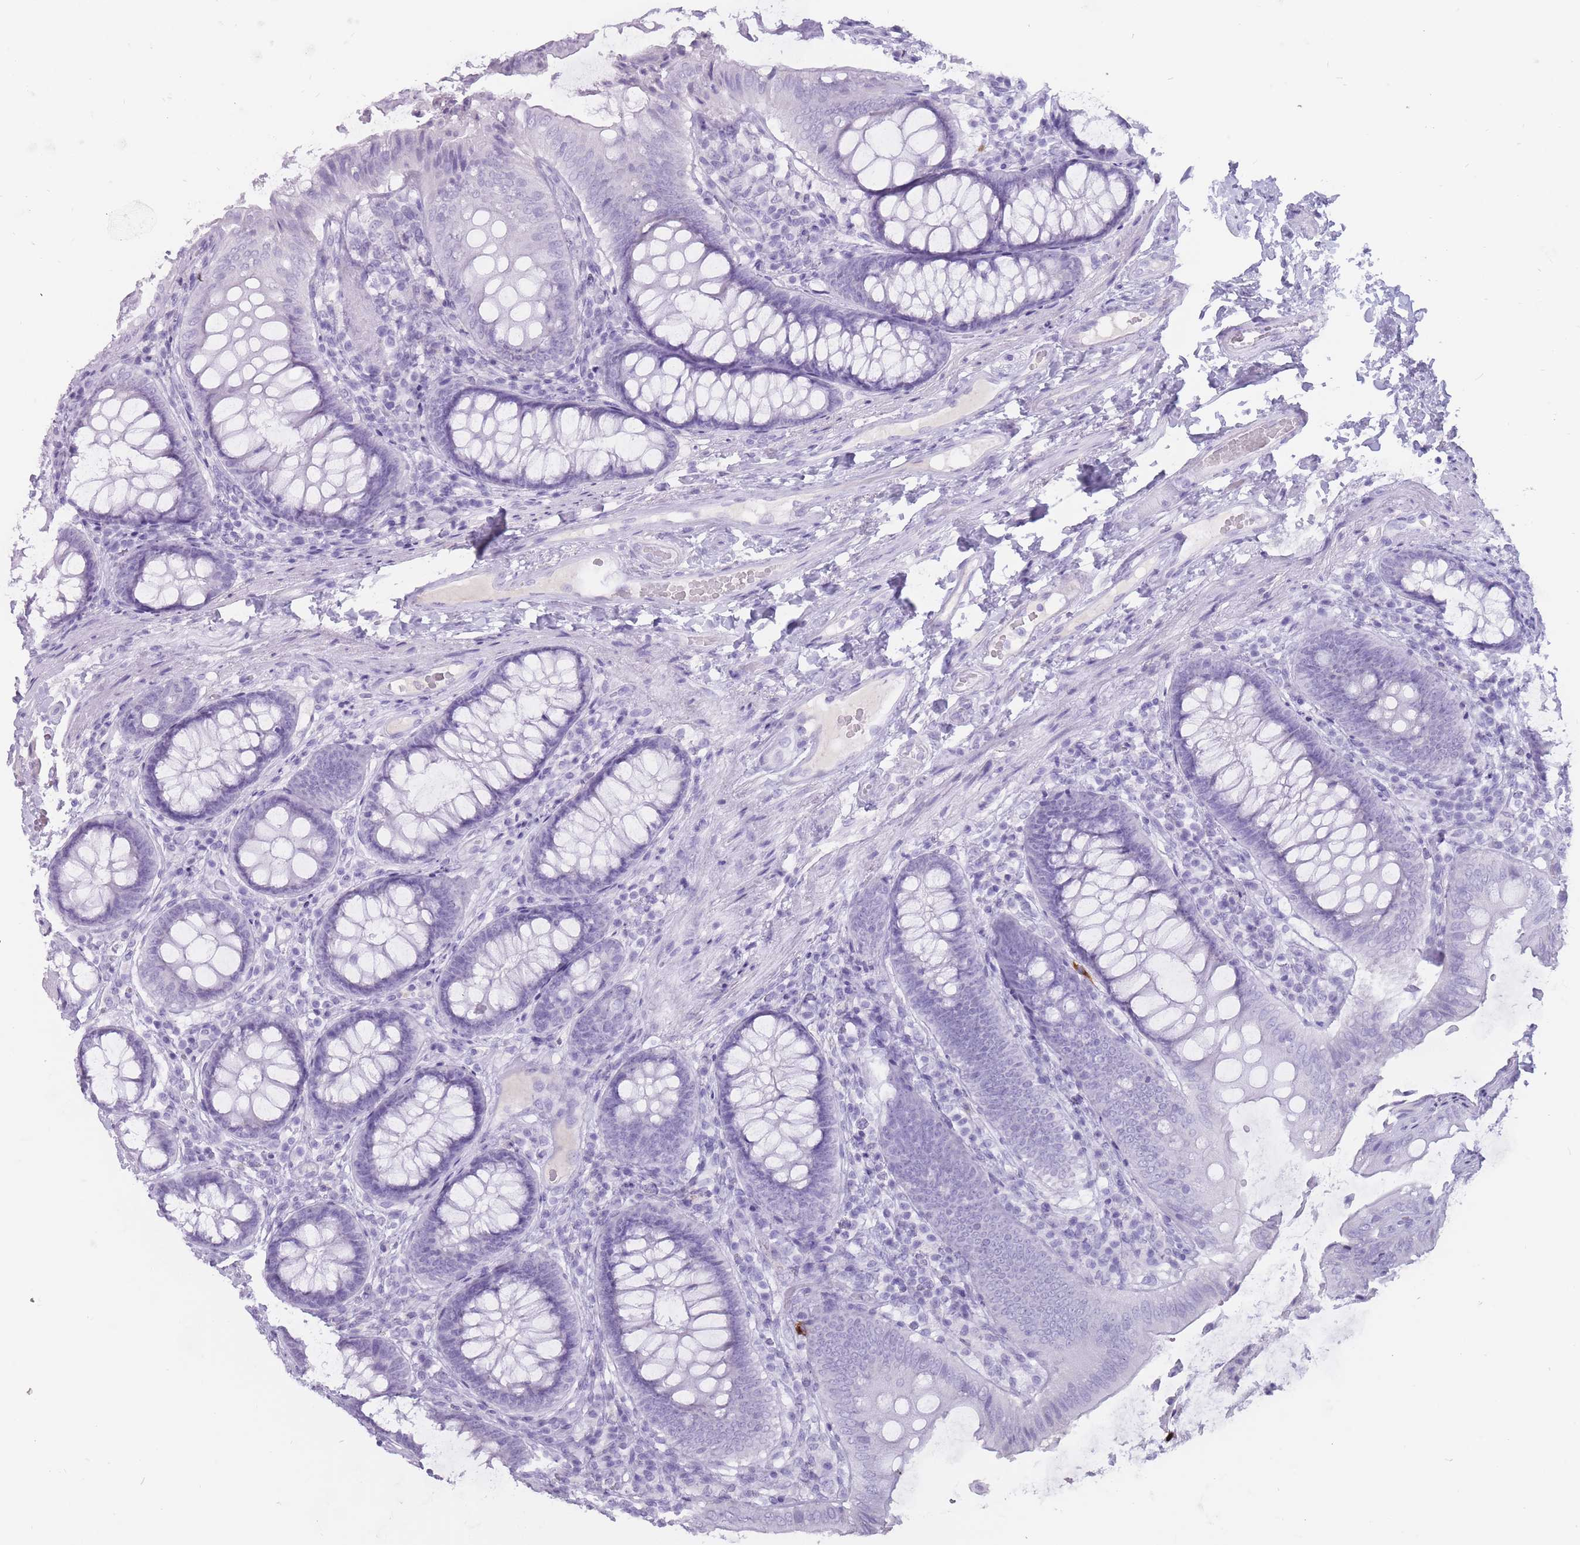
{"staining": {"intensity": "negative", "quantity": "none", "location": "none"}, "tissue": "colon", "cell_type": "Endothelial cells", "image_type": "normal", "snomed": [{"axis": "morphology", "description": "Normal tissue, NOS"}, {"axis": "topography", "description": "Colon"}], "caption": "The micrograph shows no staining of endothelial cells in unremarkable colon. The staining was performed using DAB to visualize the protein expression in brown, while the nuclei were stained in blue with hematoxylin (Magnification: 20x).", "gene": "PNMA3", "patient": {"sex": "male", "age": 84}}